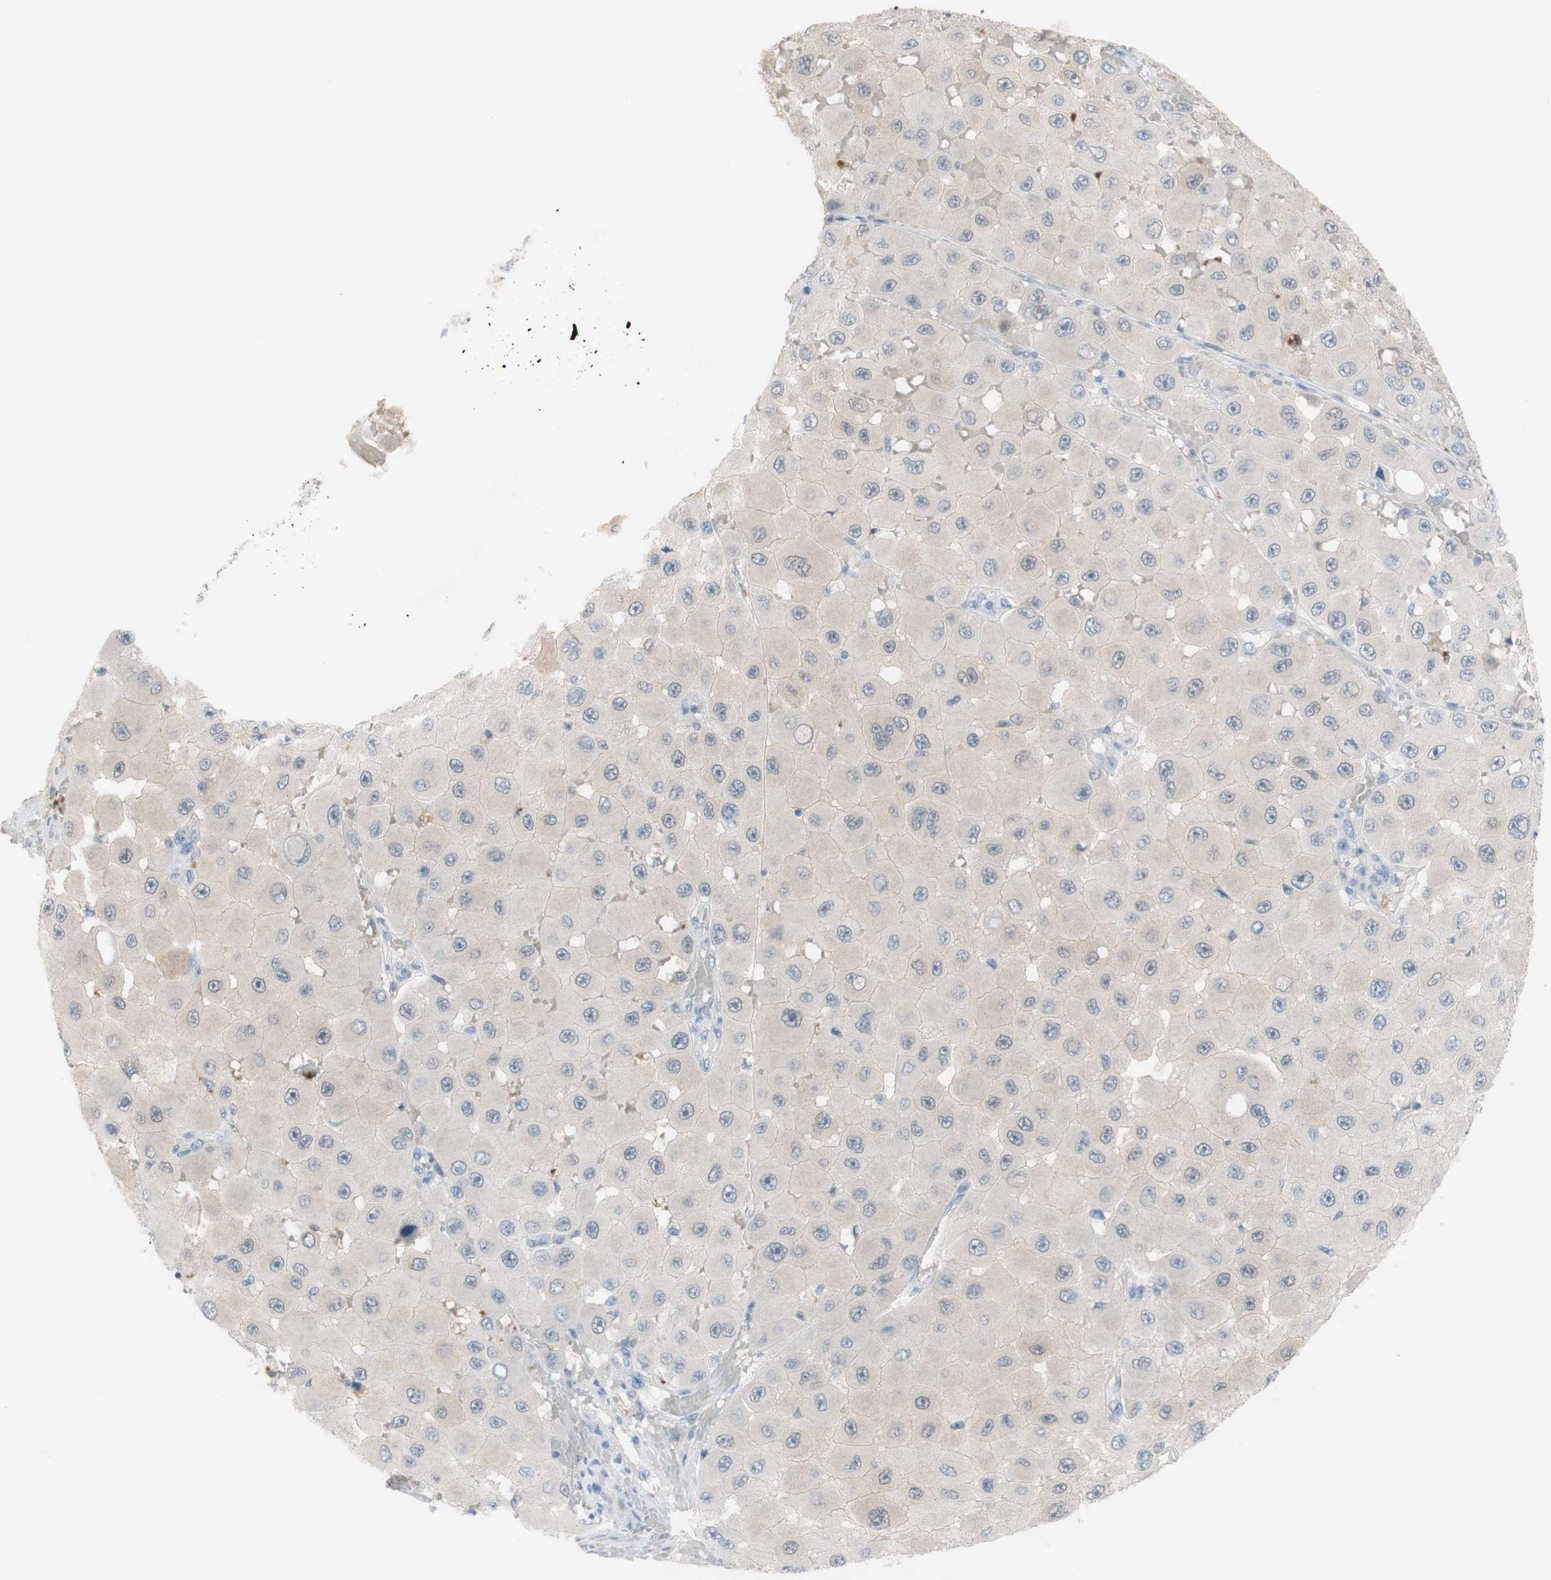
{"staining": {"intensity": "negative", "quantity": "none", "location": "none"}, "tissue": "melanoma", "cell_type": "Tumor cells", "image_type": "cancer", "snomed": [{"axis": "morphology", "description": "Malignant melanoma, NOS"}, {"axis": "topography", "description": "Skin"}], "caption": "A micrograph of melanoma stained for a protein exhibits no brown staining in tumor cells.", "gene": "SELENBP1", "patient": {"sex": "female", "age": 81}}